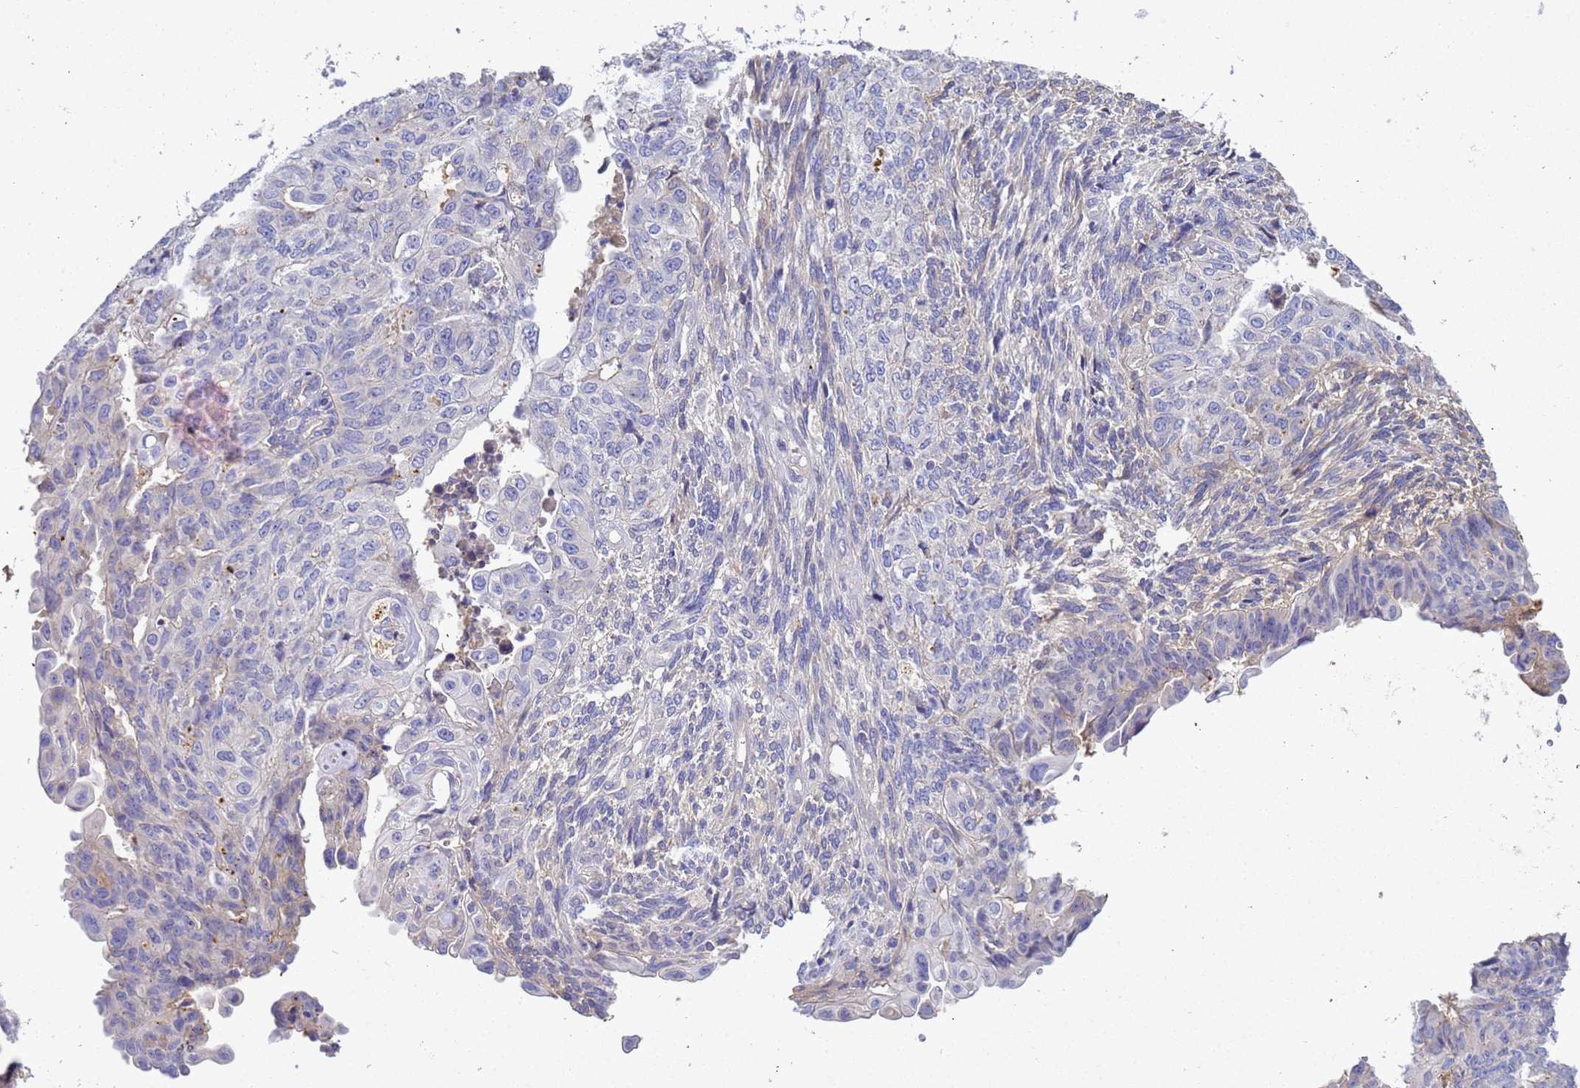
{"staining": {"intensity": "negative", "quantity": "none", "location": "none"}, "tissue": "endometrial cancer", "cell_type": "Tumor cells", "image_type": "cancer", "snomed": [{"axis": "morphology", "description": "Adenocarcinoma, NOS"}, {"axis": "topography", "description": "Endometrium"}], "caption": "High magnification brightfield microscopy of endometrial cancer (adenocarcinoma) stained with DAB (brown) and counterstained with hematoxylin (blue): tumor cells show no significant staining.", "gene": "TBCD", "patient": {"sex": "female", "age": 32}}